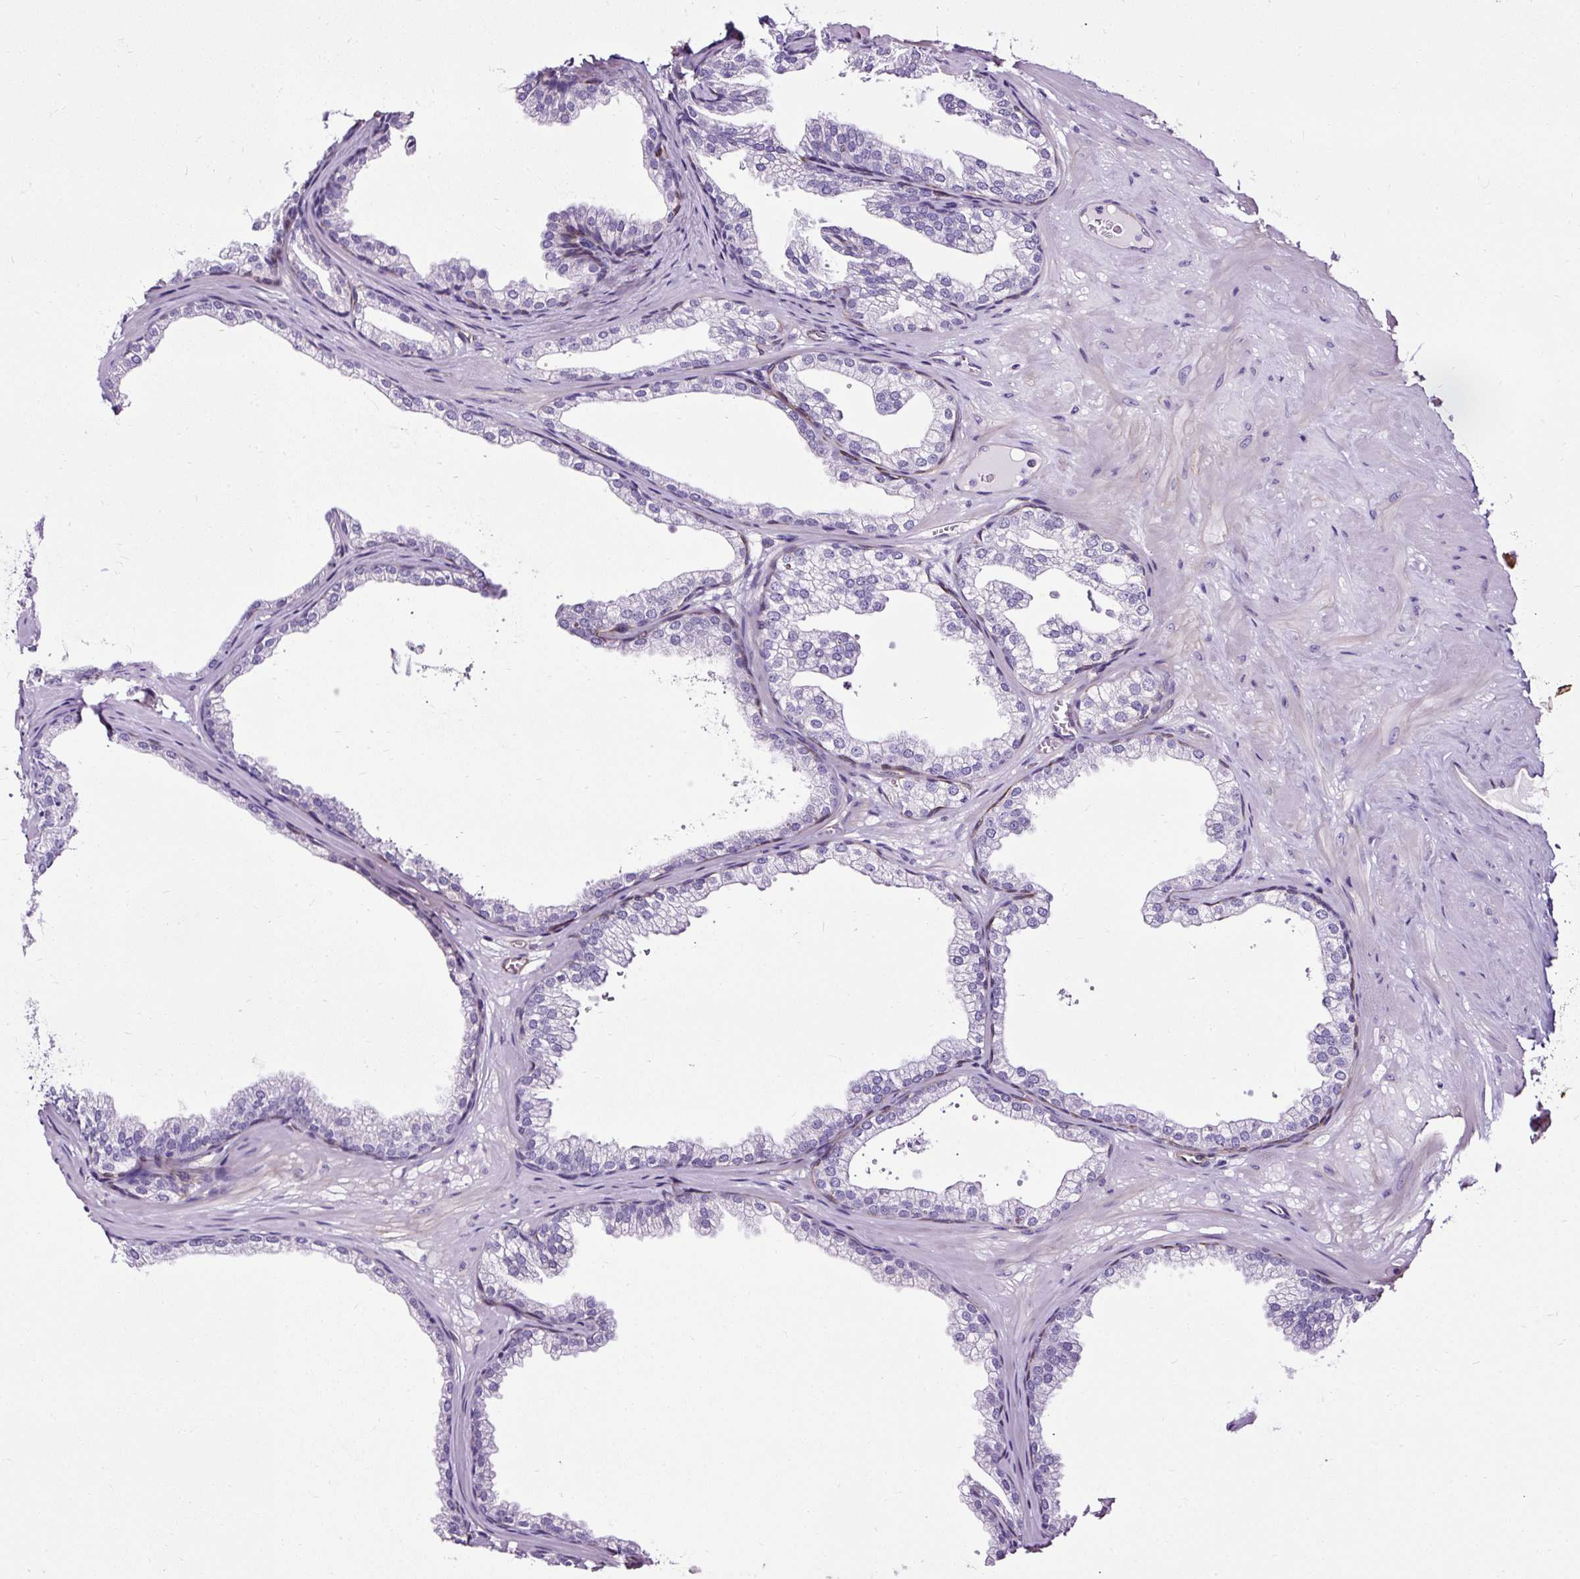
{"staining": {"intensity": "moderate", "quantity": "<25%", "location": "cytoplasmic/membranous"}, "tissue": "prostate", "cell_type": "Glandular cells", "image_type": "normal", "snomed": [{"axis": "morphology", "description": "Normal tissue, NOS"}, {"axis": "topography", "description": "Prostate"}], "caption": "An immunohistochemistry micrograph of benign tissue is shown. Protein staining in brown highlights moderate cytoplasmic/membranous positivity in prostate within glandular cells. The protein is stained brown, and the nuclei are stained in blue (DAB (3,3'-diaminobenzidine) IHC with brightfield microscopy, high magnification).", "gene": "SLC7A8", "patient": {"sex": "male", "age": 37}}